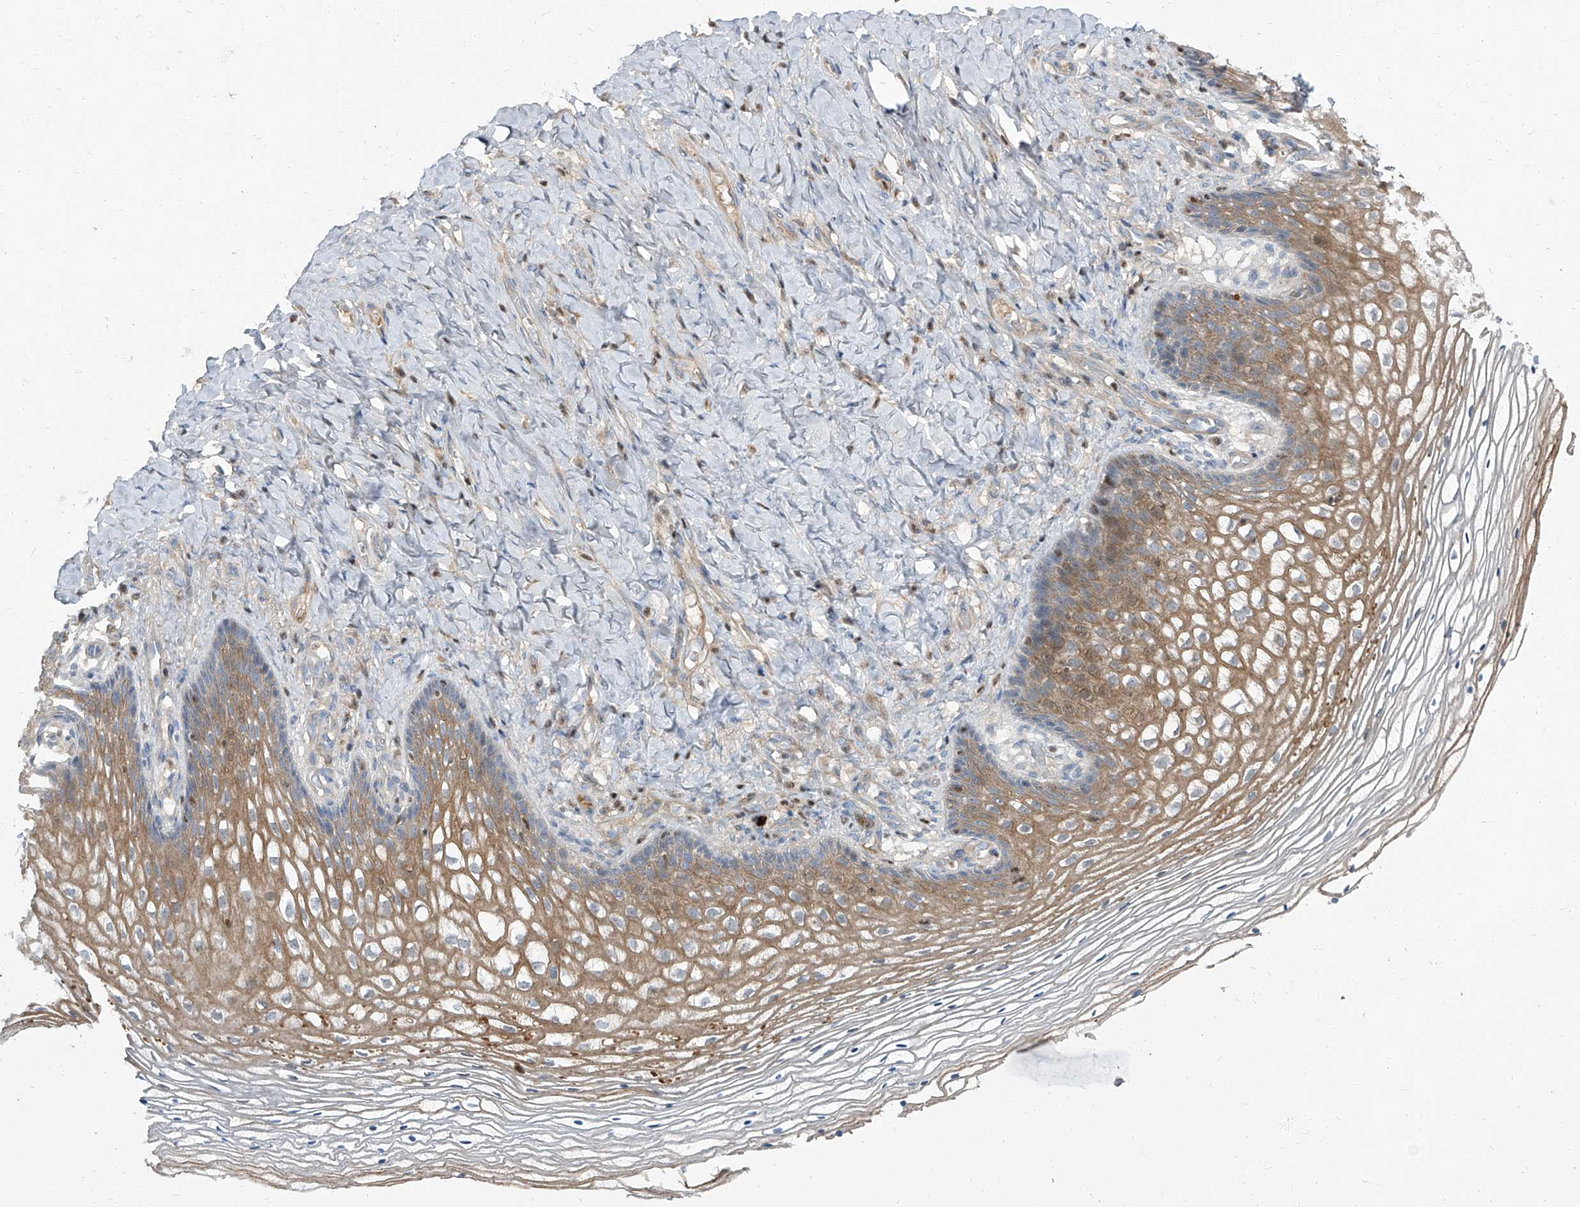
{"staining": {"intensity": "weak", "quantity": "25%-75%", "location": "cytoplasmic/membranous"}, "tissue": "vagina", "cell_type": "Squamous epithelial cells", "image_type": "normal", "snomed": [{"axis": "morphology", "description": "Normal tissue, NOS"}, {"axis": "topography", "description": "Vagina"}], "caption": "Vagina stained for a protein (brown) reveals weak cytoplasmic/membranous positive positivity in about 25%-75% of squamous epithelial cells.", "gene": "HOXA3", "patient": {"sex": "female", "age": 60}}